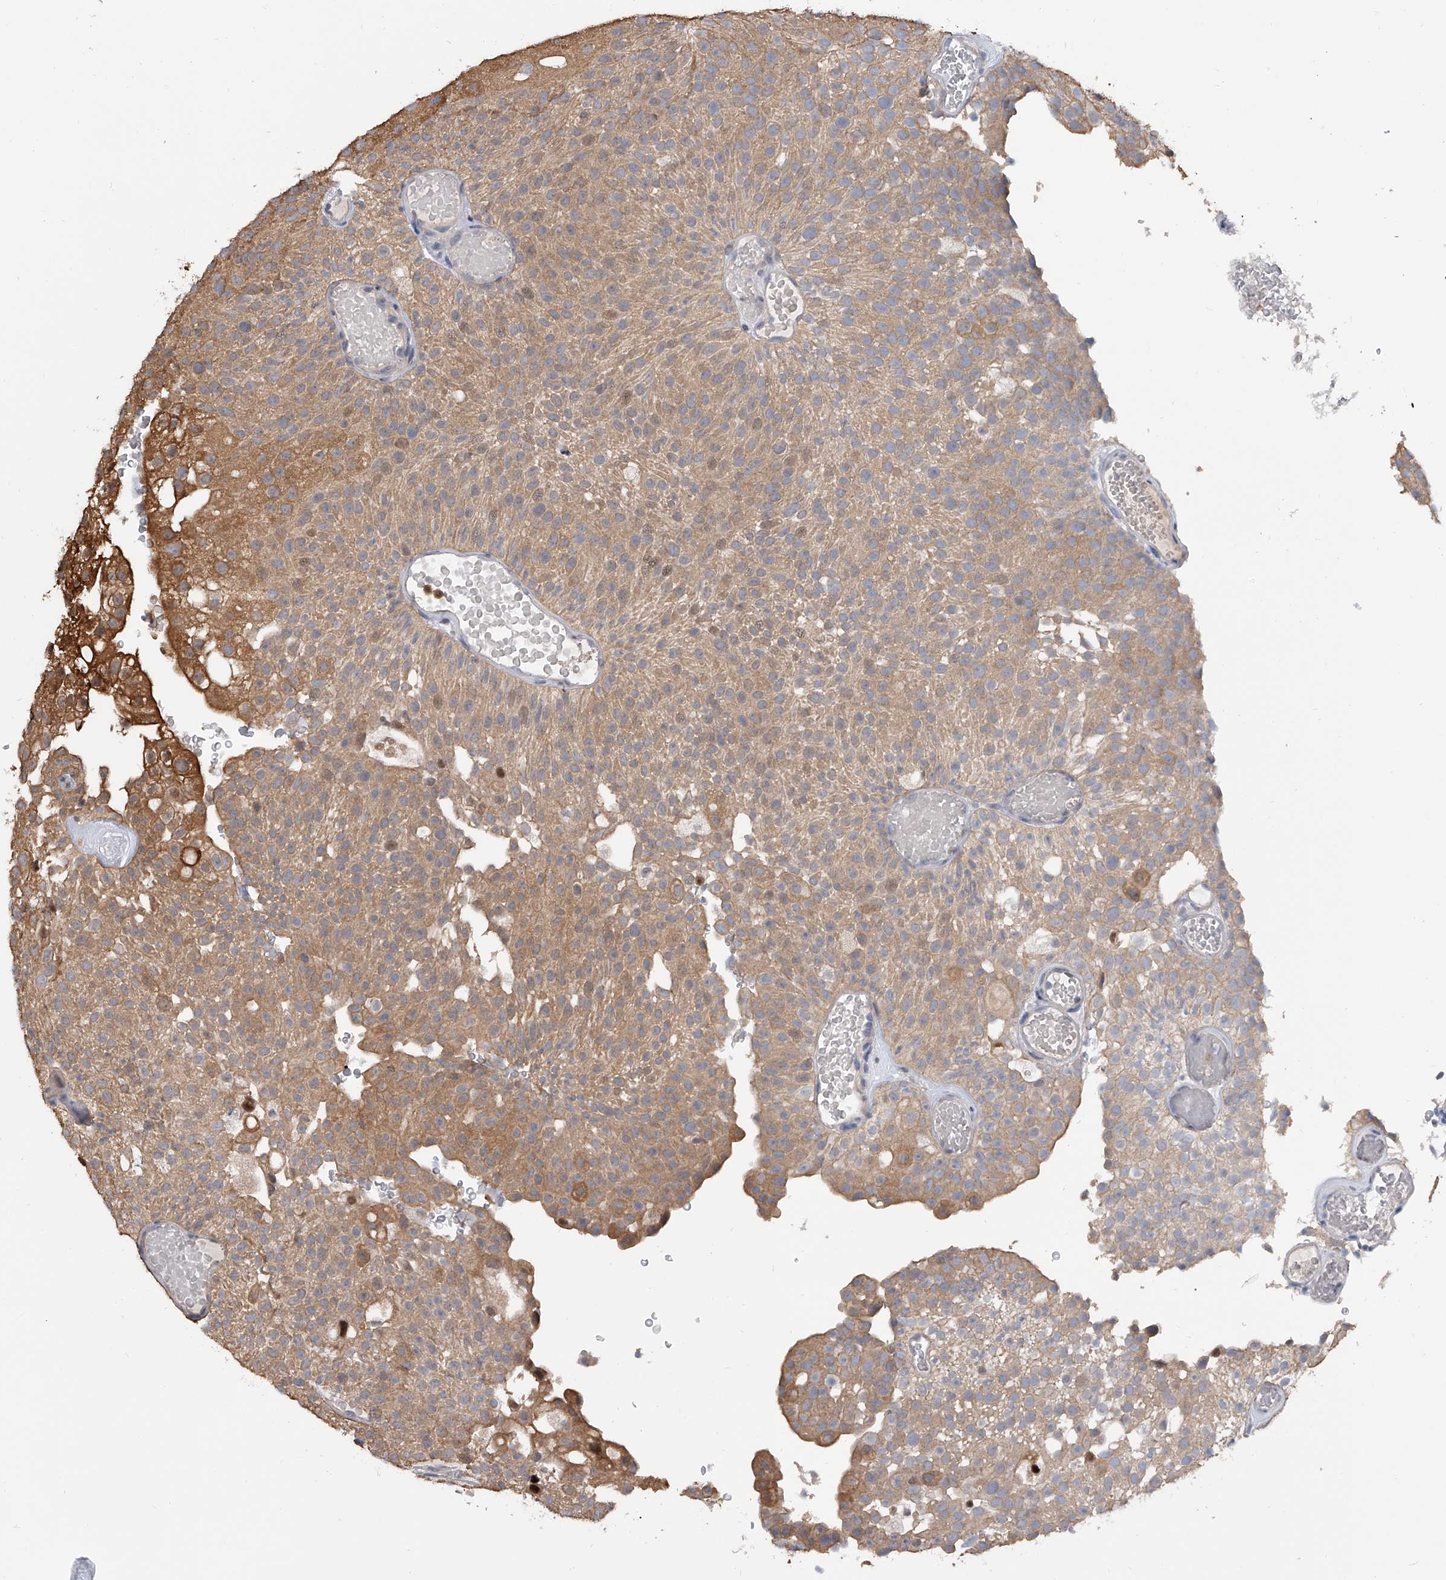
{"staining": {"intensity": "moderate", "quantity": ">75%", "location": "cytoplasmic/membranous"}, "tissue": "urothelial cancer", "cell_type": "Tumor cells", "image_type": "cancer", "snomed": [{"axis": "morphology", "description": "Urothelial carcinoma, Low grade"}, {"axis": "topography", "description": "Urinary bladder"}], "caption": "IHC image of neoplastic tissue: human urothelial carcinoma (low-grade) stained using IHC reveals medium levels of moderate protein expression localized specifically in the cytoplasmic/membranous of tumor cells, appearing as a cytoplasmic/membranous brown color.", "gene": "BHLHE23", "patient": {"sex": "male", "age": 78}}